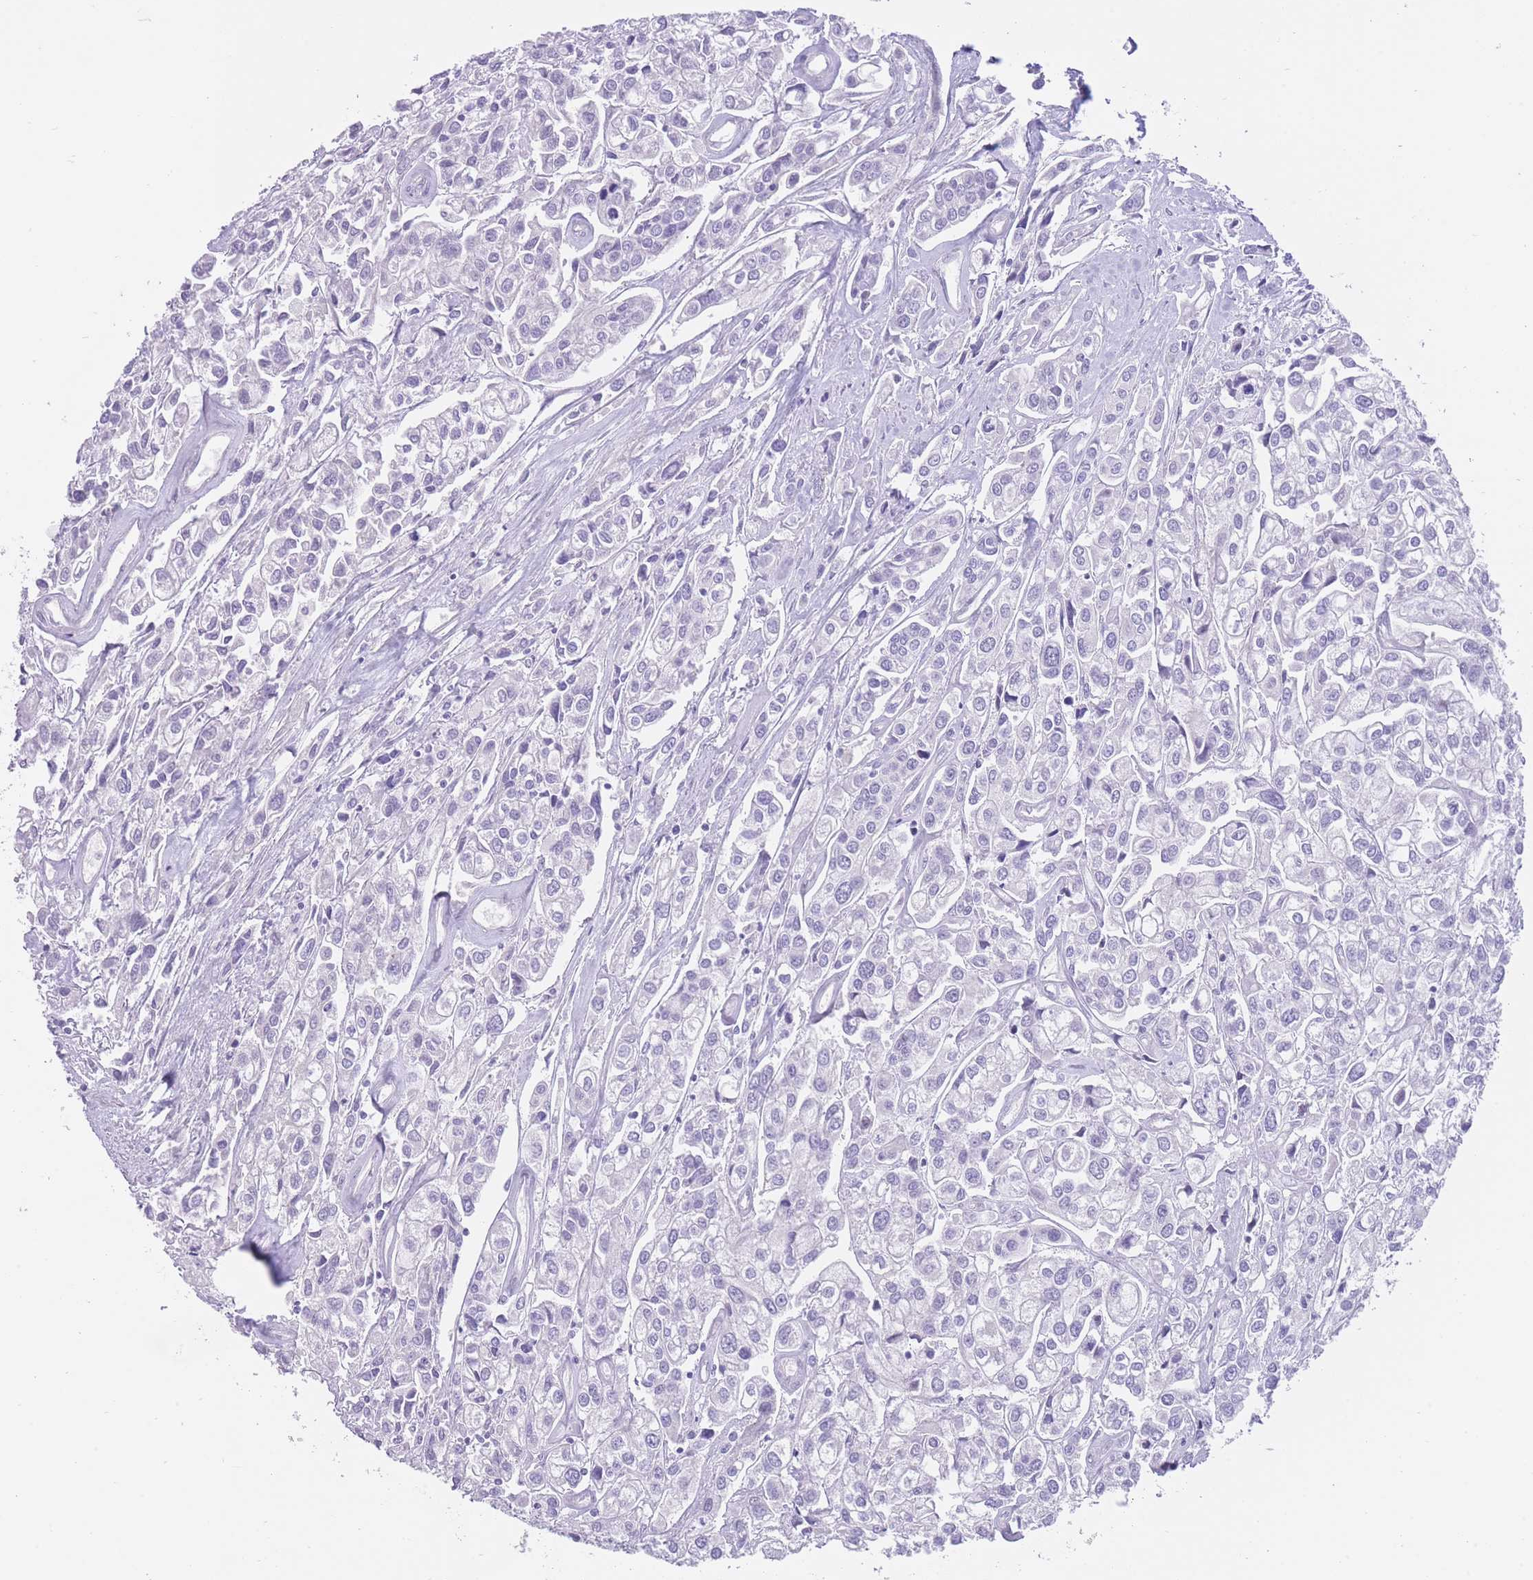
{"staining": {"intensity": "negative", "quantity": "none", "location": "none"}, "tissue": "urothelial cancer", "cell_type": "Tumor cells", "image_type": "cancer", "snomed": [{"axis": "morphology", "description": "Urothelial carcinoma, High grade"}, {"axis": "topography", "description": "Urinary bladder"}], "caption": "Urothelial cancer stained for a protein using immunohistochemistry (IHC) shows no positivity tumor cells.", "gene": "QTRT1", "patient": {"sex": "male", "age": 67}}